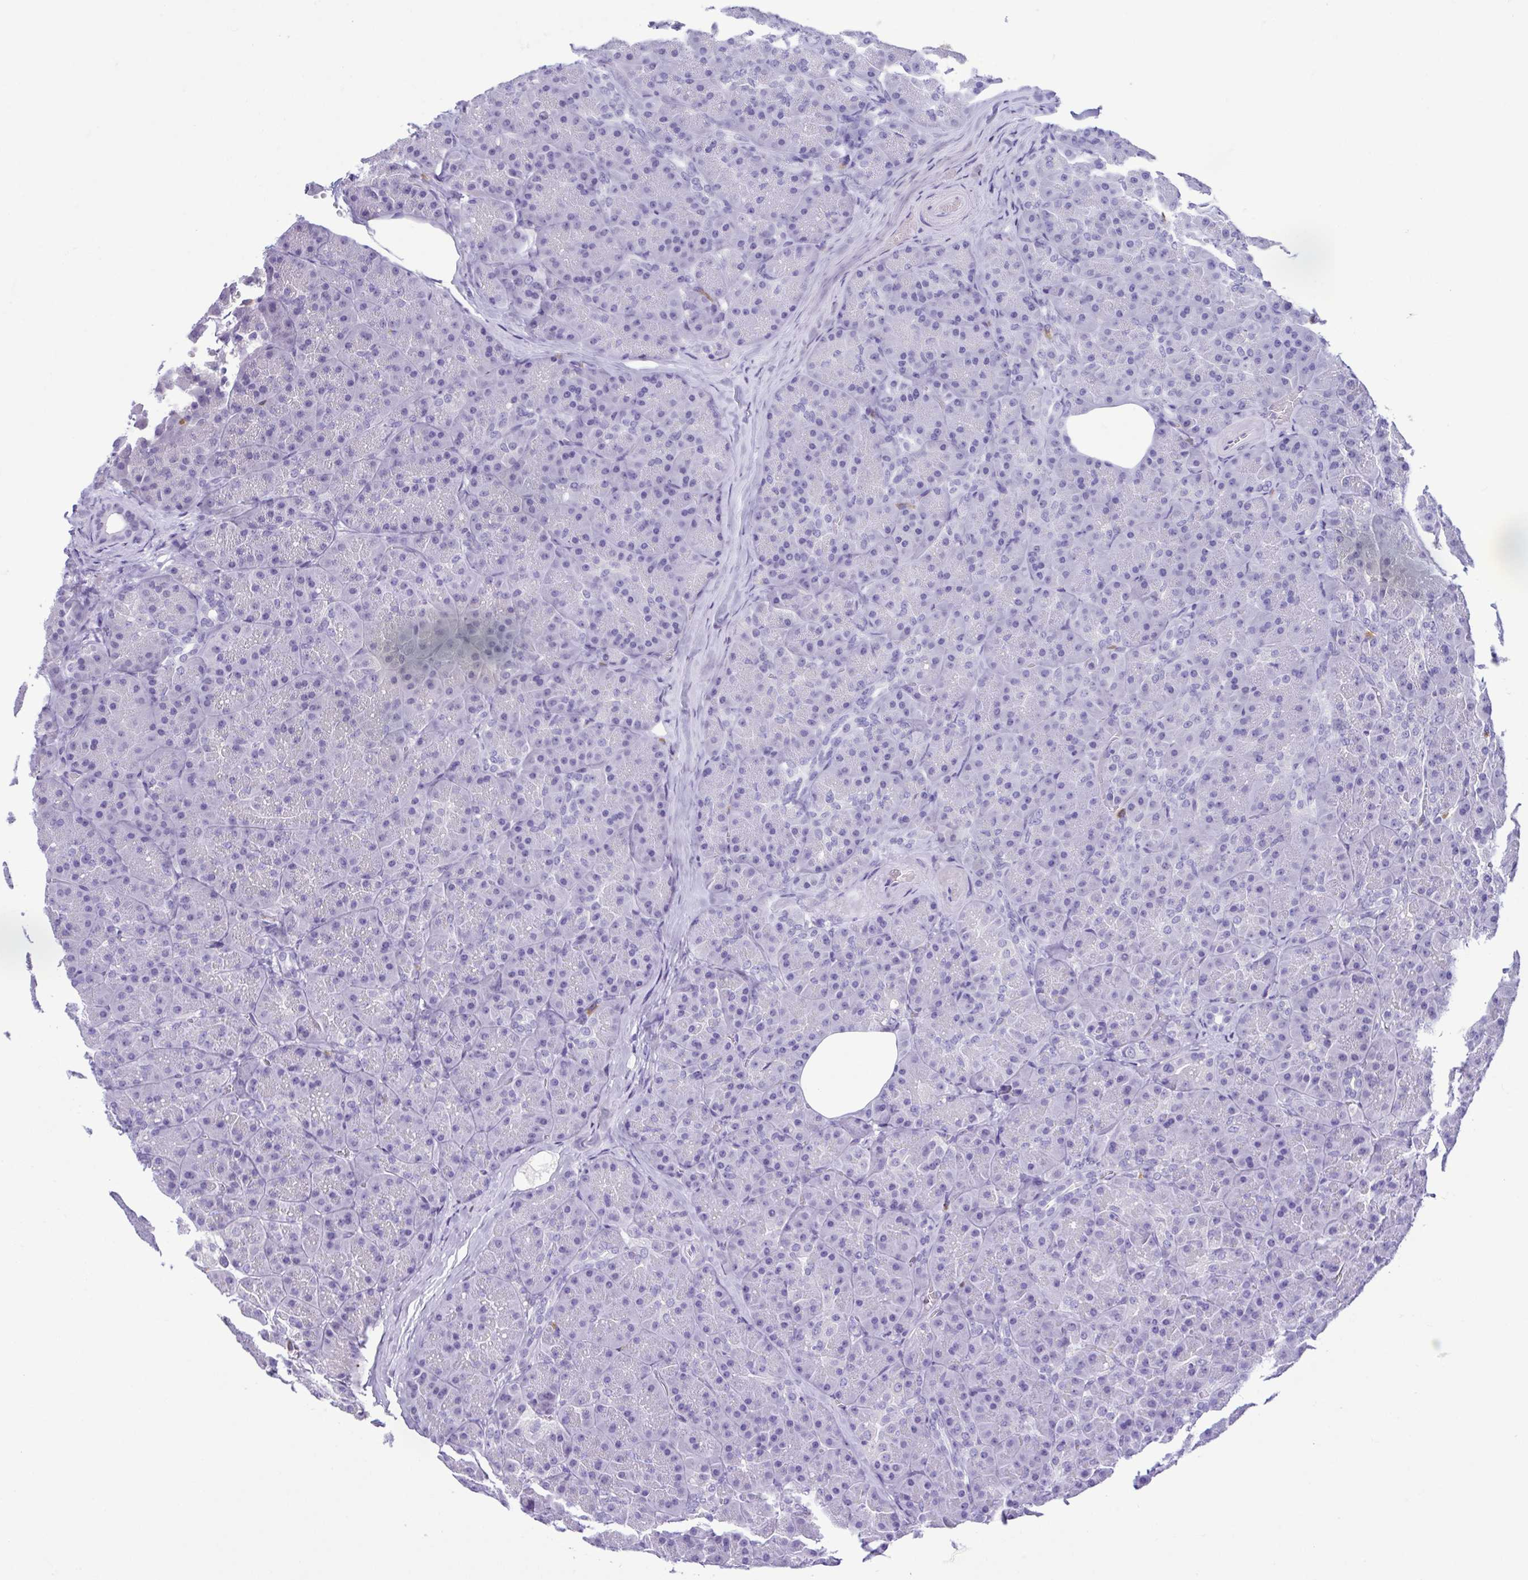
{"staining": {"intensity": "negative", "quantity": "none", "location": "none"}, "tissue": "pancreas", "cell_type": "Exocrine glandular cells", "image_type": "normal", "snomed": [{"axis": "morphology", "description": "Normal tissue, NOS"}, {"axis": "topography", "description": "Pancreas"}], "caption": "DAB (3,3'-diaminobenzidine) immunohistochemical staining of normal human pancreas shows no significant expression in exocrine glandular cells. (DAB immunohistochemistry with hematoxylin counter stain).", "gene": "SPATA16", "patient": {"sex": "male", "age": 57}}